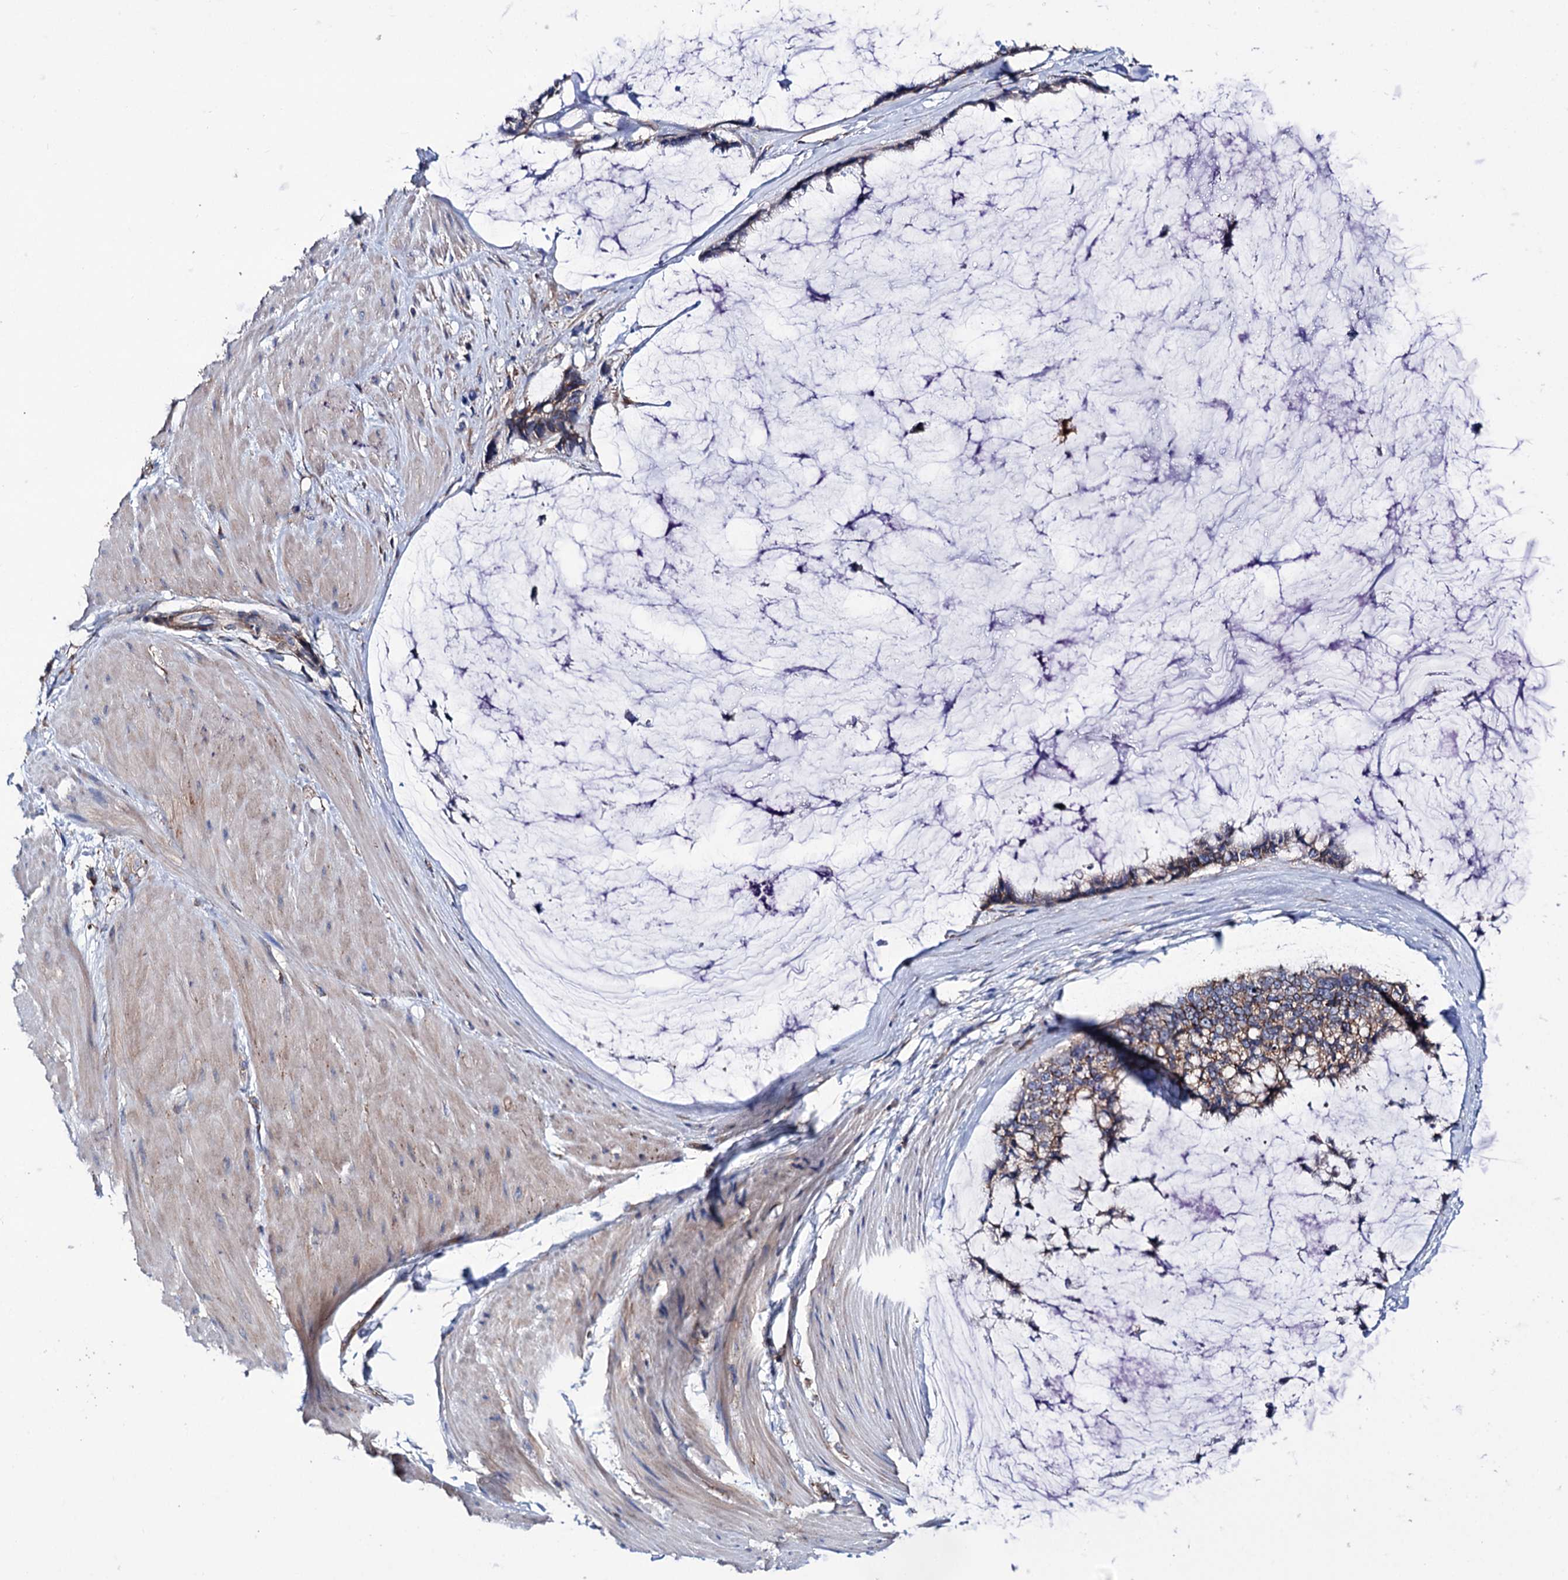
{"staining": {"intensity": "weak", "quantity": ">75%", "location": "cytoplasmic/membranous"}, "tissue": "ovarian cancer", "cell_type": "Tumor cells", "image_type": "cancer", "snomed": [{"axis": "morphology", "description": "Cystadenocarcinoma, mucinous, NOS"}, {"axis": "topography", "description": "Ovary"}], "caption": "Brown immunohistochemical staining in ovarian cancer demonstrates weak cytoplasmic/membranous expression in about >75% of tumor cells.", "gene": "DEF6", "patient": {"sex": "female", "age": 39}}